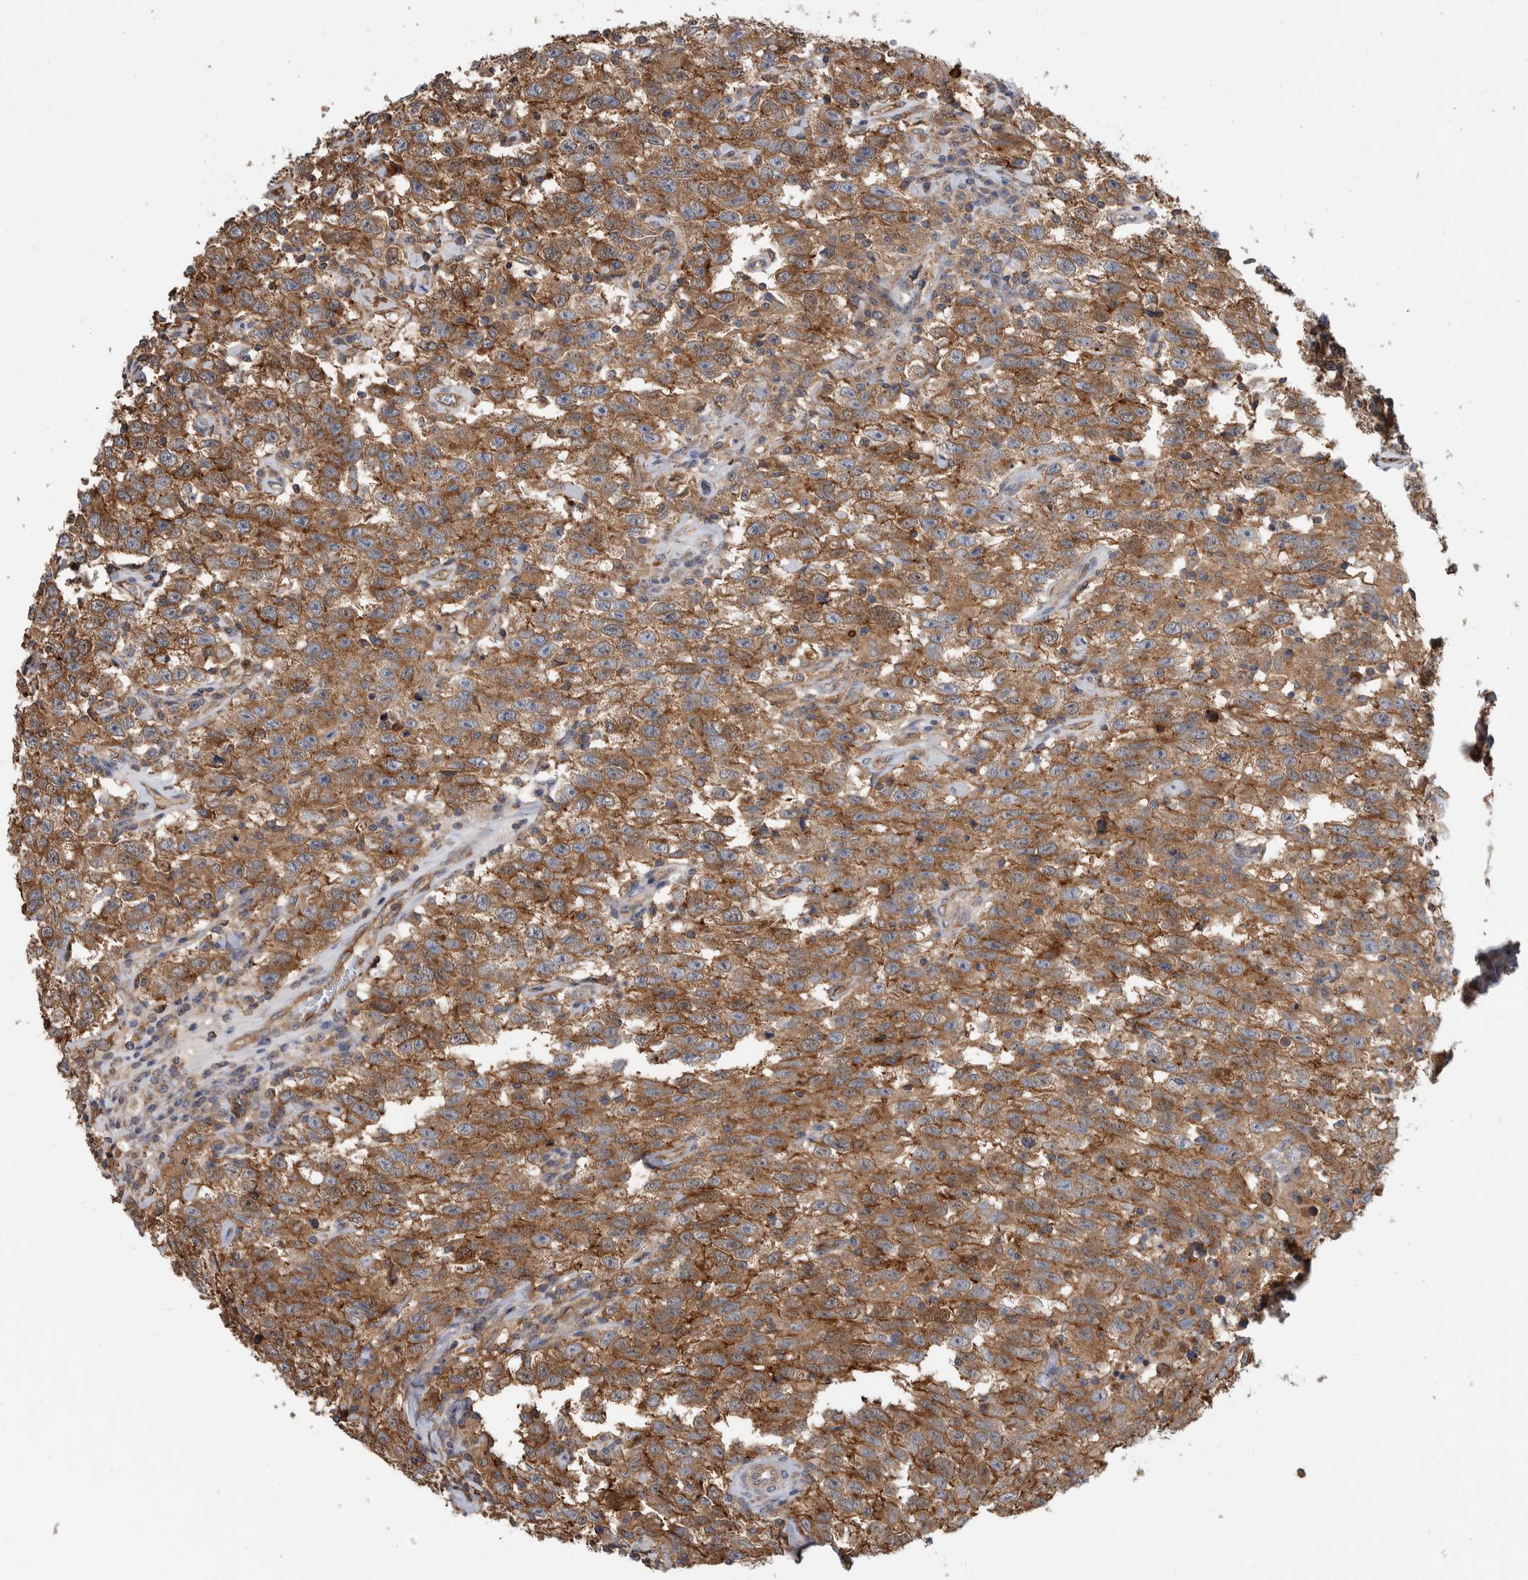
{"staining": {"intensity": "moderate", "quantity": ">75%", "location": "cytoplasmic/membranous"}, "tissue": "testis cancer", "cell_type": "Tumor cells", "image_type": "cancer", "snomed": [{"axis": "morphology", "description": "Seminoma, NOS"}, {"axis": "topography", "description": "Testis"}], "caption": "Tumor cells exhibit medium levels of moderate cytoplasmic/membranous positivity in about >75% of cells in human testis cancer.", "gene": "SDCBP", "patient": {"sex": "male", "age": 41}}